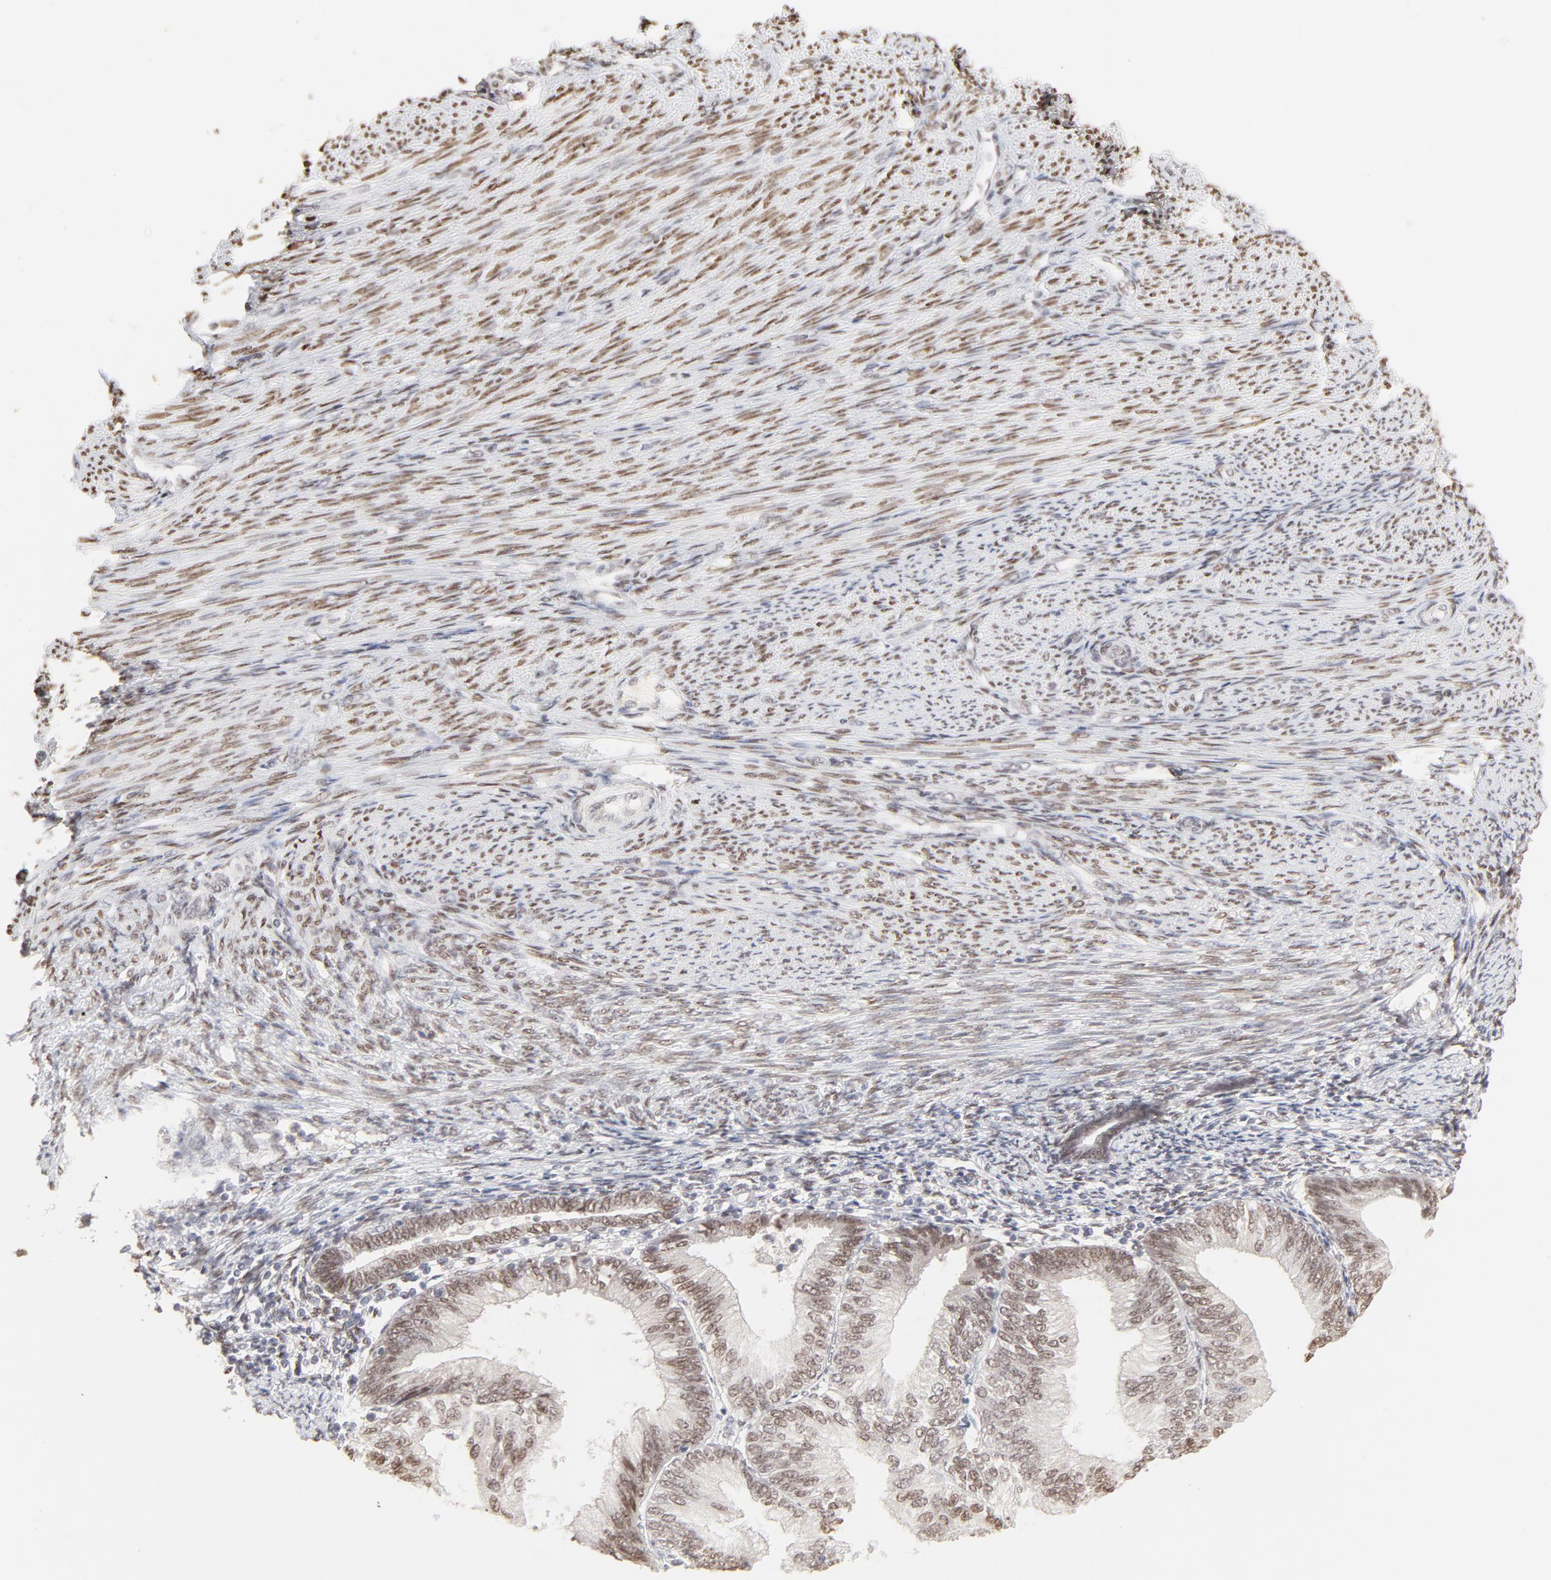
{"staining": {"intensity": "weak", "quantity": "25%-75%", "location": "nuclear"}, "tissue": "endometrial cancer", "cell_type": "Tumor cells", "image_type": "cancer", "snomed": [{"axis": "morphology", "description": "Adenocarcinoma, NOS"}, {"axis": "topography", "description": "Endometrium"}], "caption": "Protein positivity by immunohistochemistry shows weak nuclear expression in approximately 25%-75% of tumor cells in endometrial cancer (adenocarcinoma). (Brightfield microscopy of DAB IHC at high magnification).", "gene": "PBX3", "patient": {"sex": "female", "age": 55}}